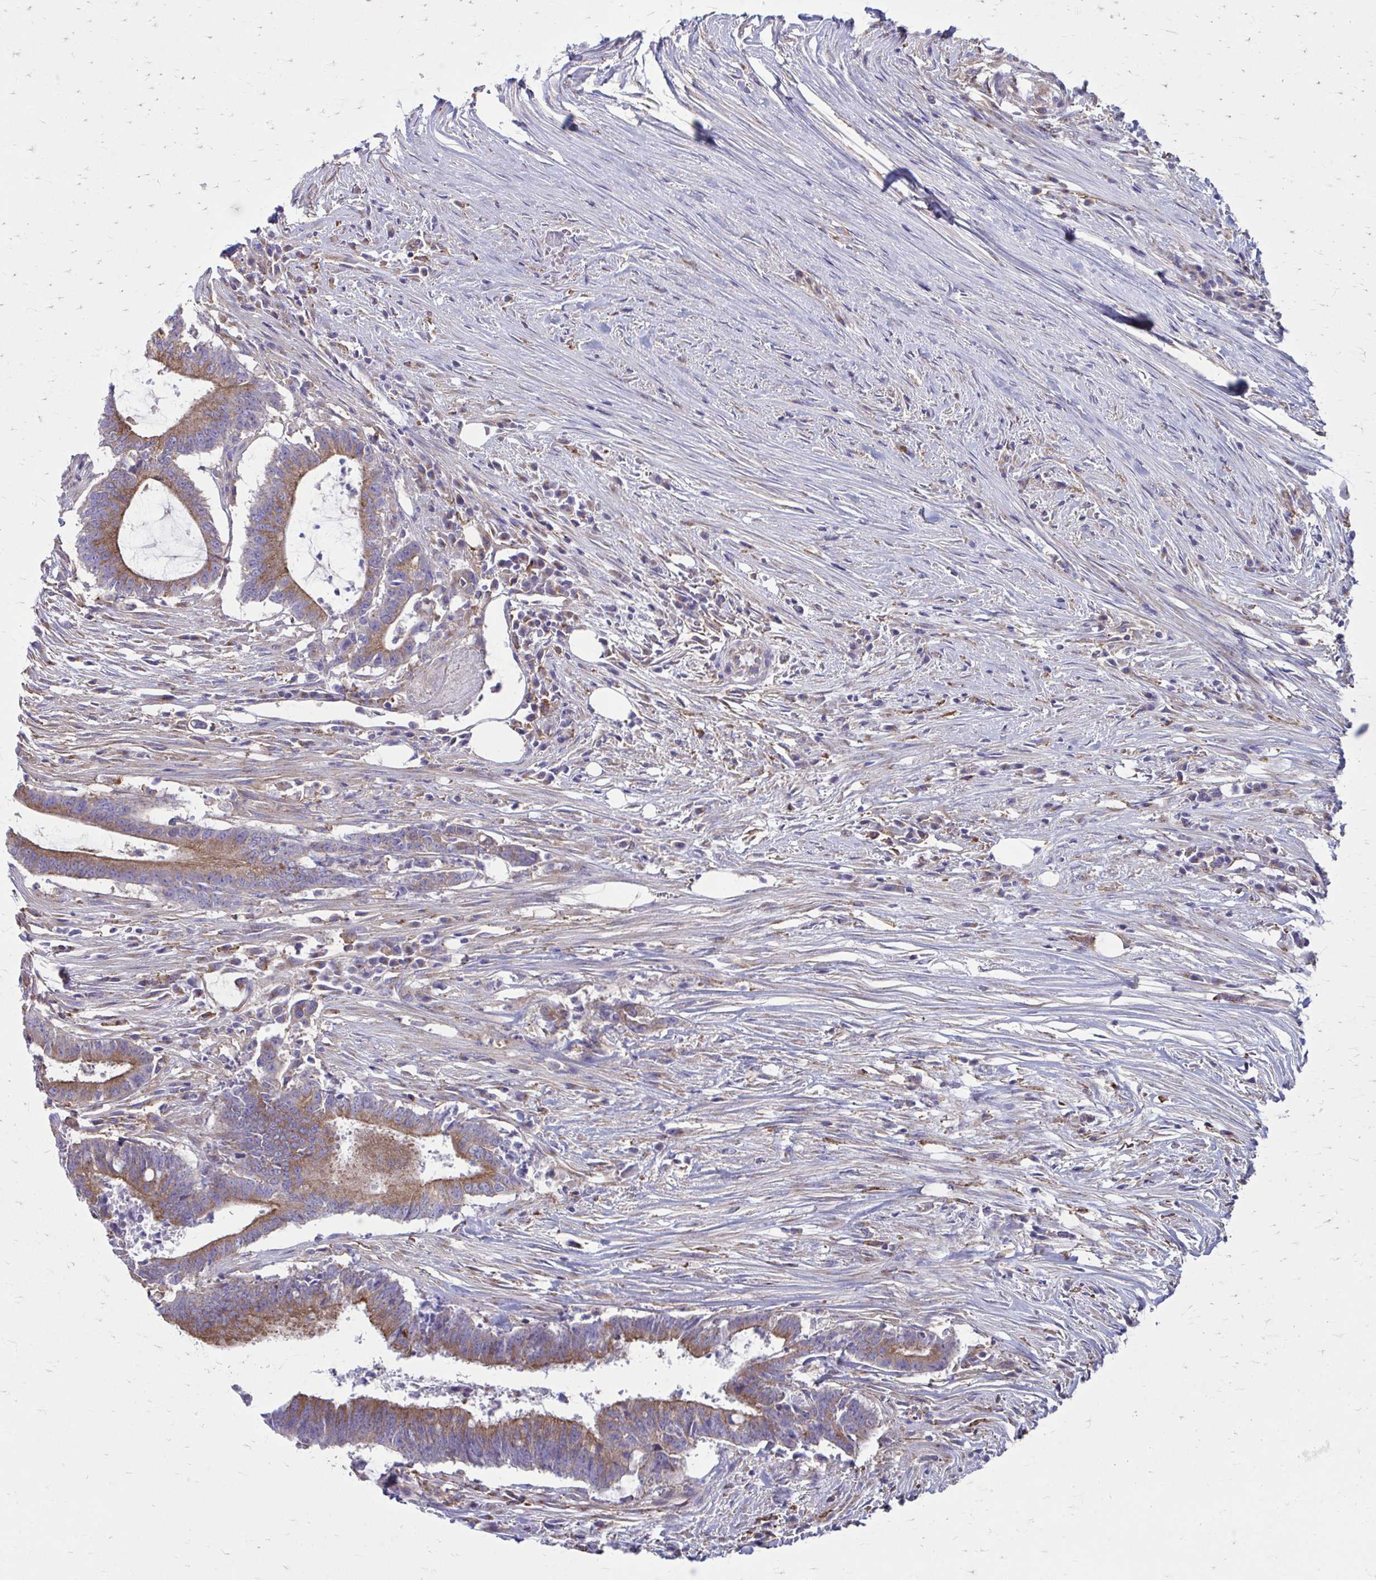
{"staining": {"intensity": "moderate", "quantity": ">75%", "location": "cytoplasmic/membranous"}, "tissue": "colorectal cancer", "cell_type": "Tumor cells", "image_type": "cancer", "snomed": [{"axis": "morphology", "description": "Adenocarcinoma, NOS"}, {"axis": "topography", "description": "Colon"}], "caption": "Immunohistochemical staining of human colorectal adenocarcinoma exhibits medium levels of moderate cytoplasmic/membranous protein expression in approximately >75% of tumor cells.", "gene": "CLTA", "patient": {"sex": "female", "age": 43}}